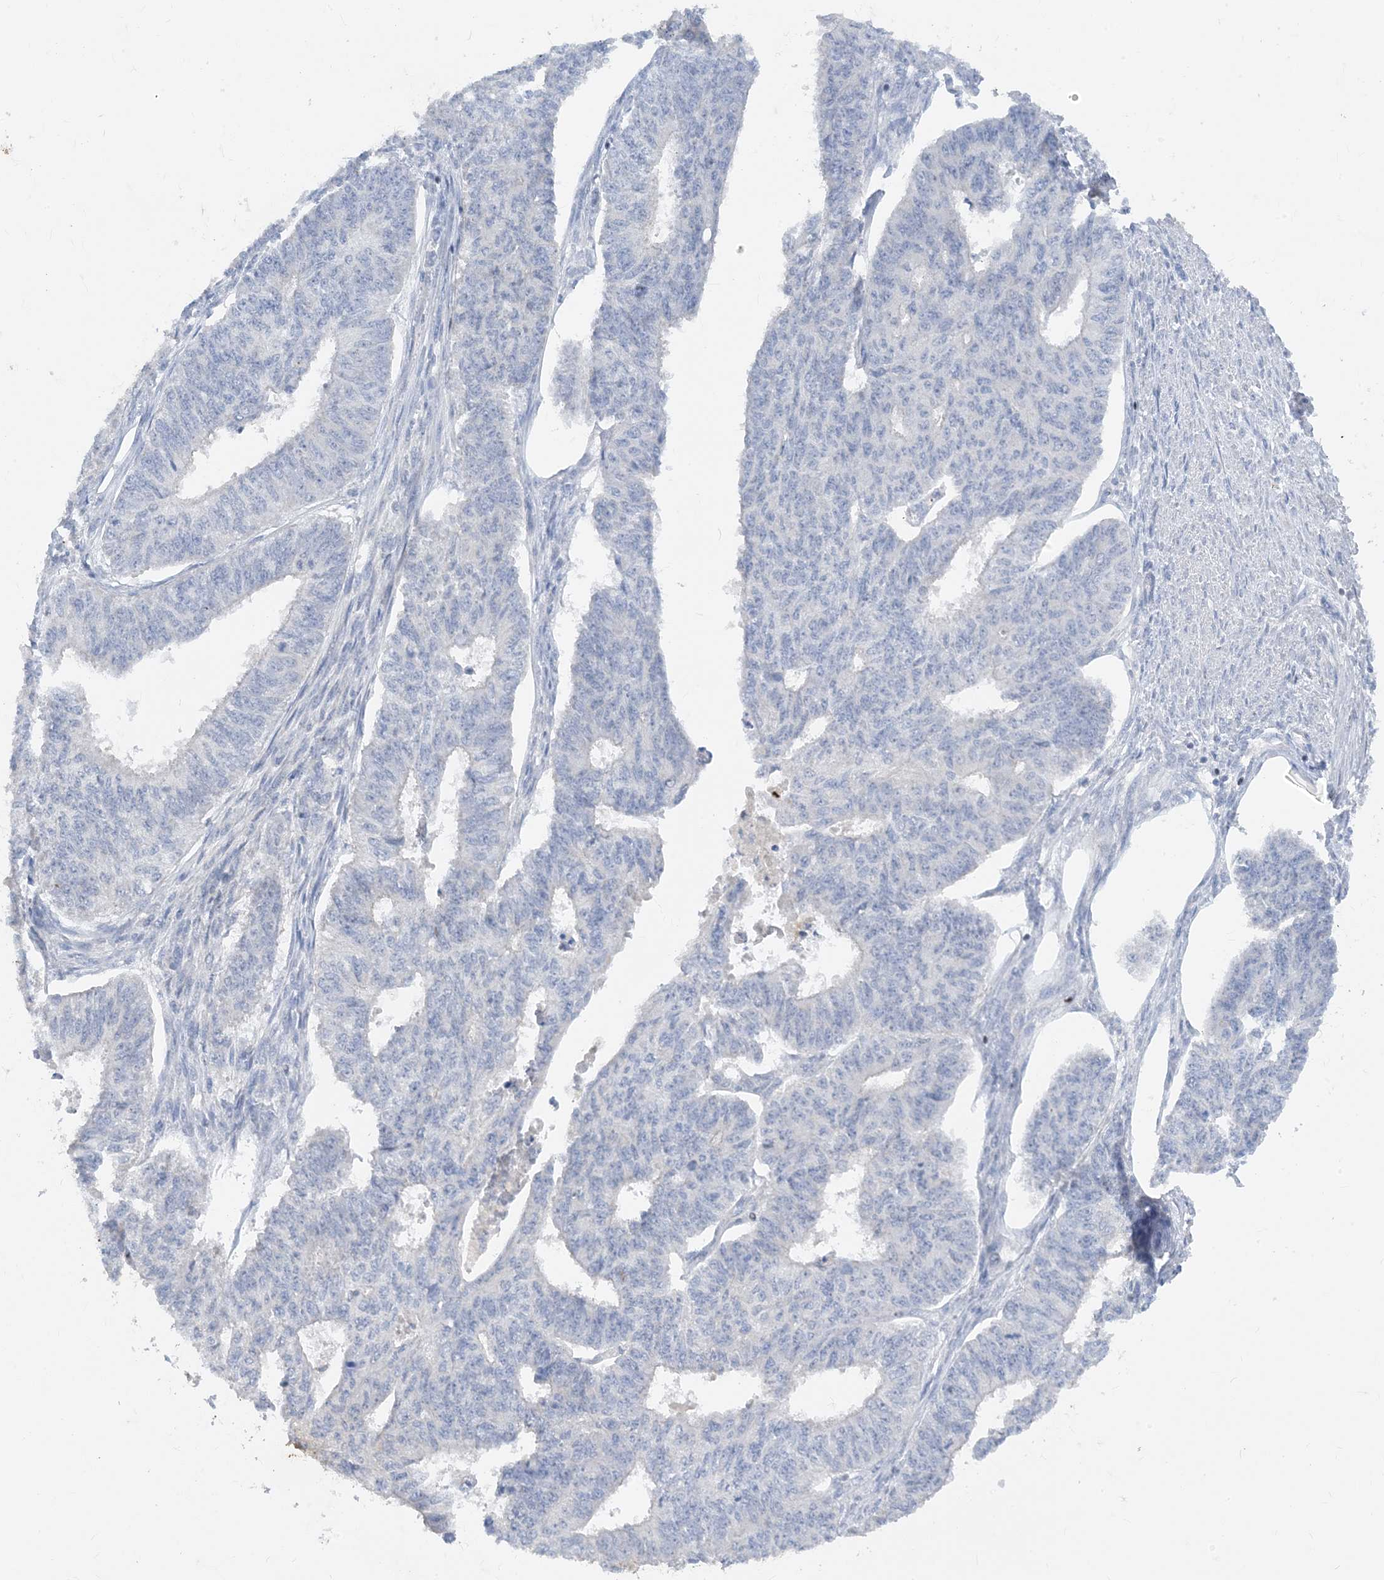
{"staining": {"intensity": "negative", "quantity": "none", "location": "none"}, "tissue": "endometrial cancer", "cell_type": "Tumor cells", "image_type": "cancer", "snomed": [{"axis": "morphology", "description": "Adenocarcinoma, NOS"}, {"axis": "topography", "description": "Endometrium"}], "caption": "This is an immunohistochemistry (IHC) histopathology image of human endometrial cancer. There is no positivity in tumor cells.", "gene": "TBX21", "patient": {"sex": "female", "age": 32}}